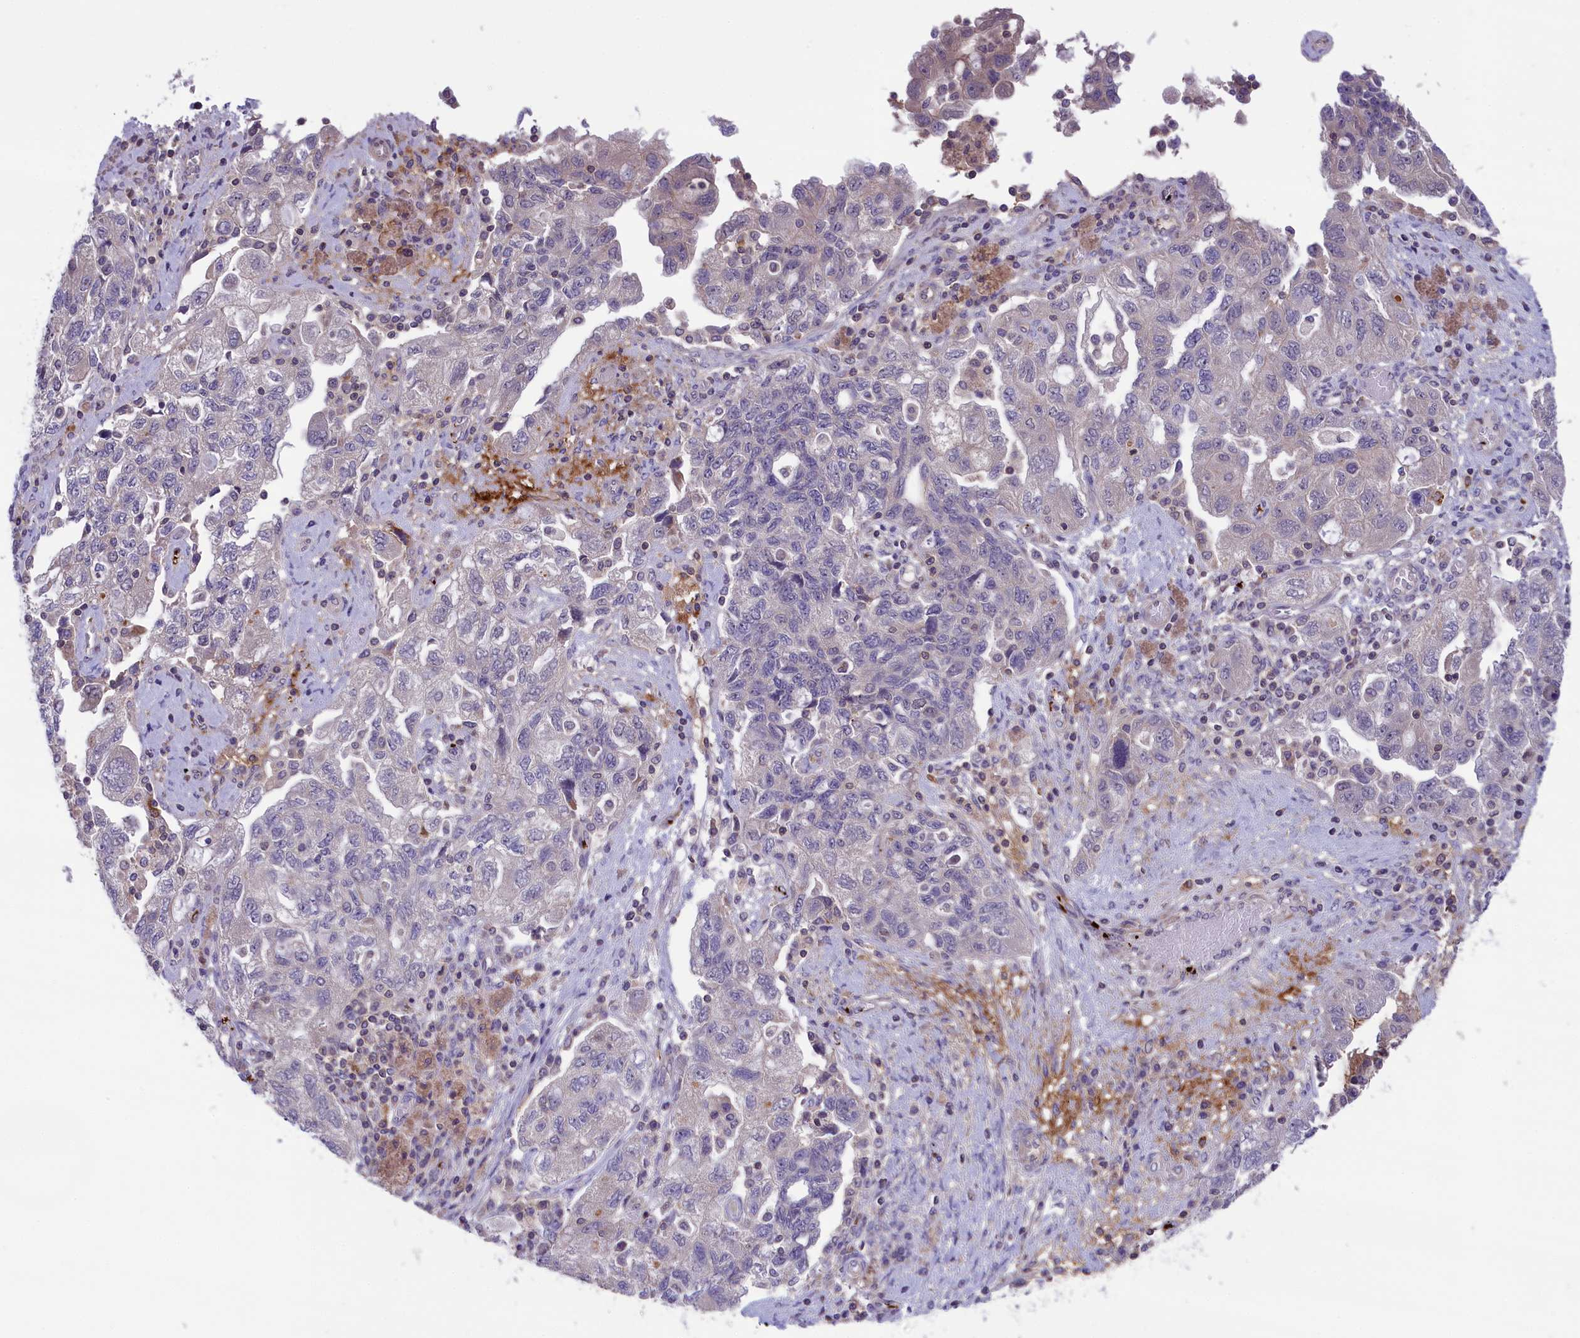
{"staining": {"intensity": "negative", "quantity": "none", "location": "none"}, "tissue": "ovarian cancer", "cell_type": "Tumor cells", "image_type": "cancer", "snomed": [{"axis": "morphology", "description": "Carcinoma, NOS"}, {"axis": "morphology", "description": "Cystadenocarcinoma, serous, NOS"}, {"axis": "topography", "description": "Ovary"}], "caption": "IHC of carcinoma (ovarian) reveals no staining in tumor cells.", "gene": "HEATR3", "patient": {"sex": "female", "age": 69}}